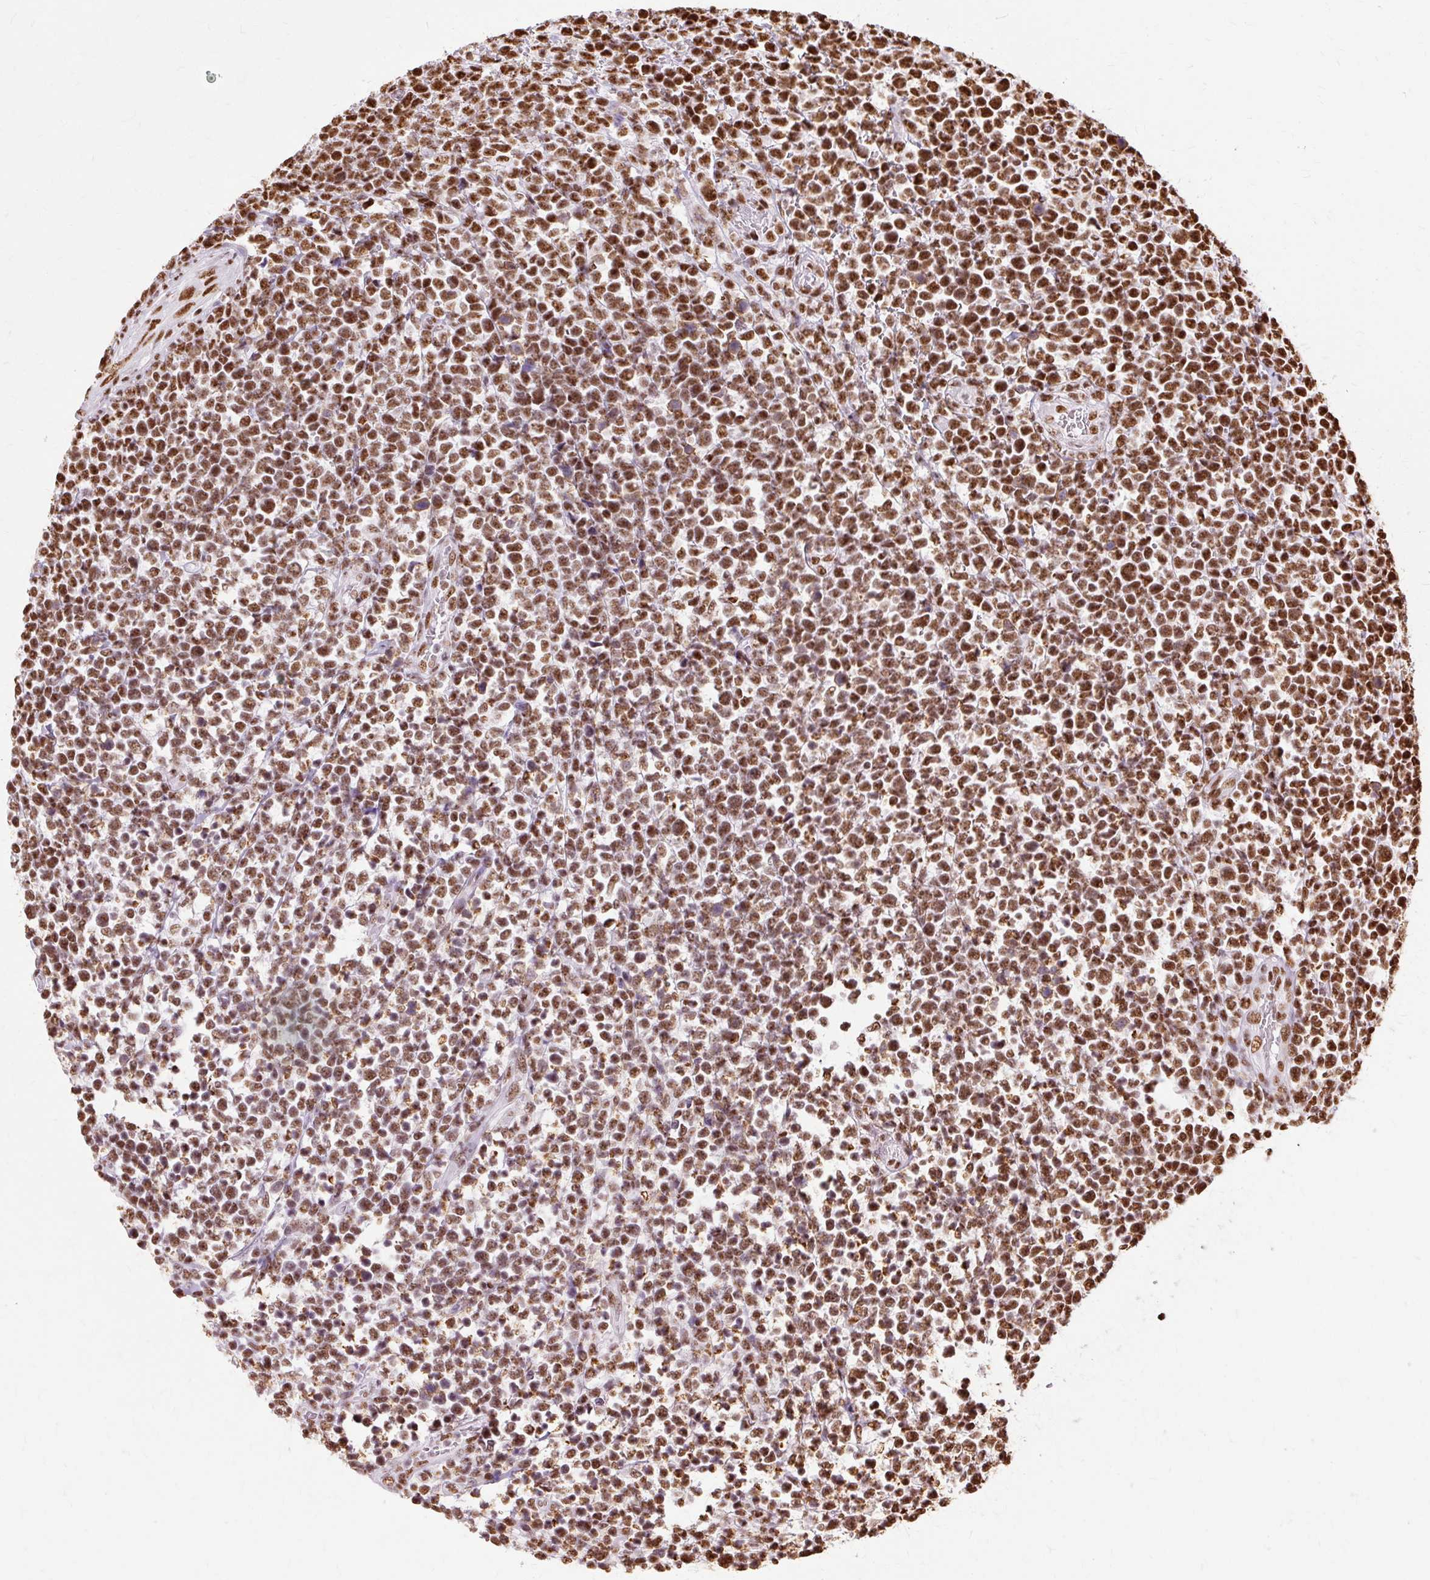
{"staining": {"intensity": "strong", "quantity": ">75%", "location": "nuclear"}, "tissue": "lymphoma", "cell_type": "Tumor cells", "image_type": "cancer", "snomed": [{"axis": "morphology", "description": "Malignant lymphoma, non-Hodgkin's type, High grade"}, {"axis": "topography", "description": "Soft tissue"}], "caption": "Lymphoma stained for a protein reveals strong nuclear positivity in tumor cells.", "gene": "XRCC6", "patient": {"sex": "female", "age": 56}}